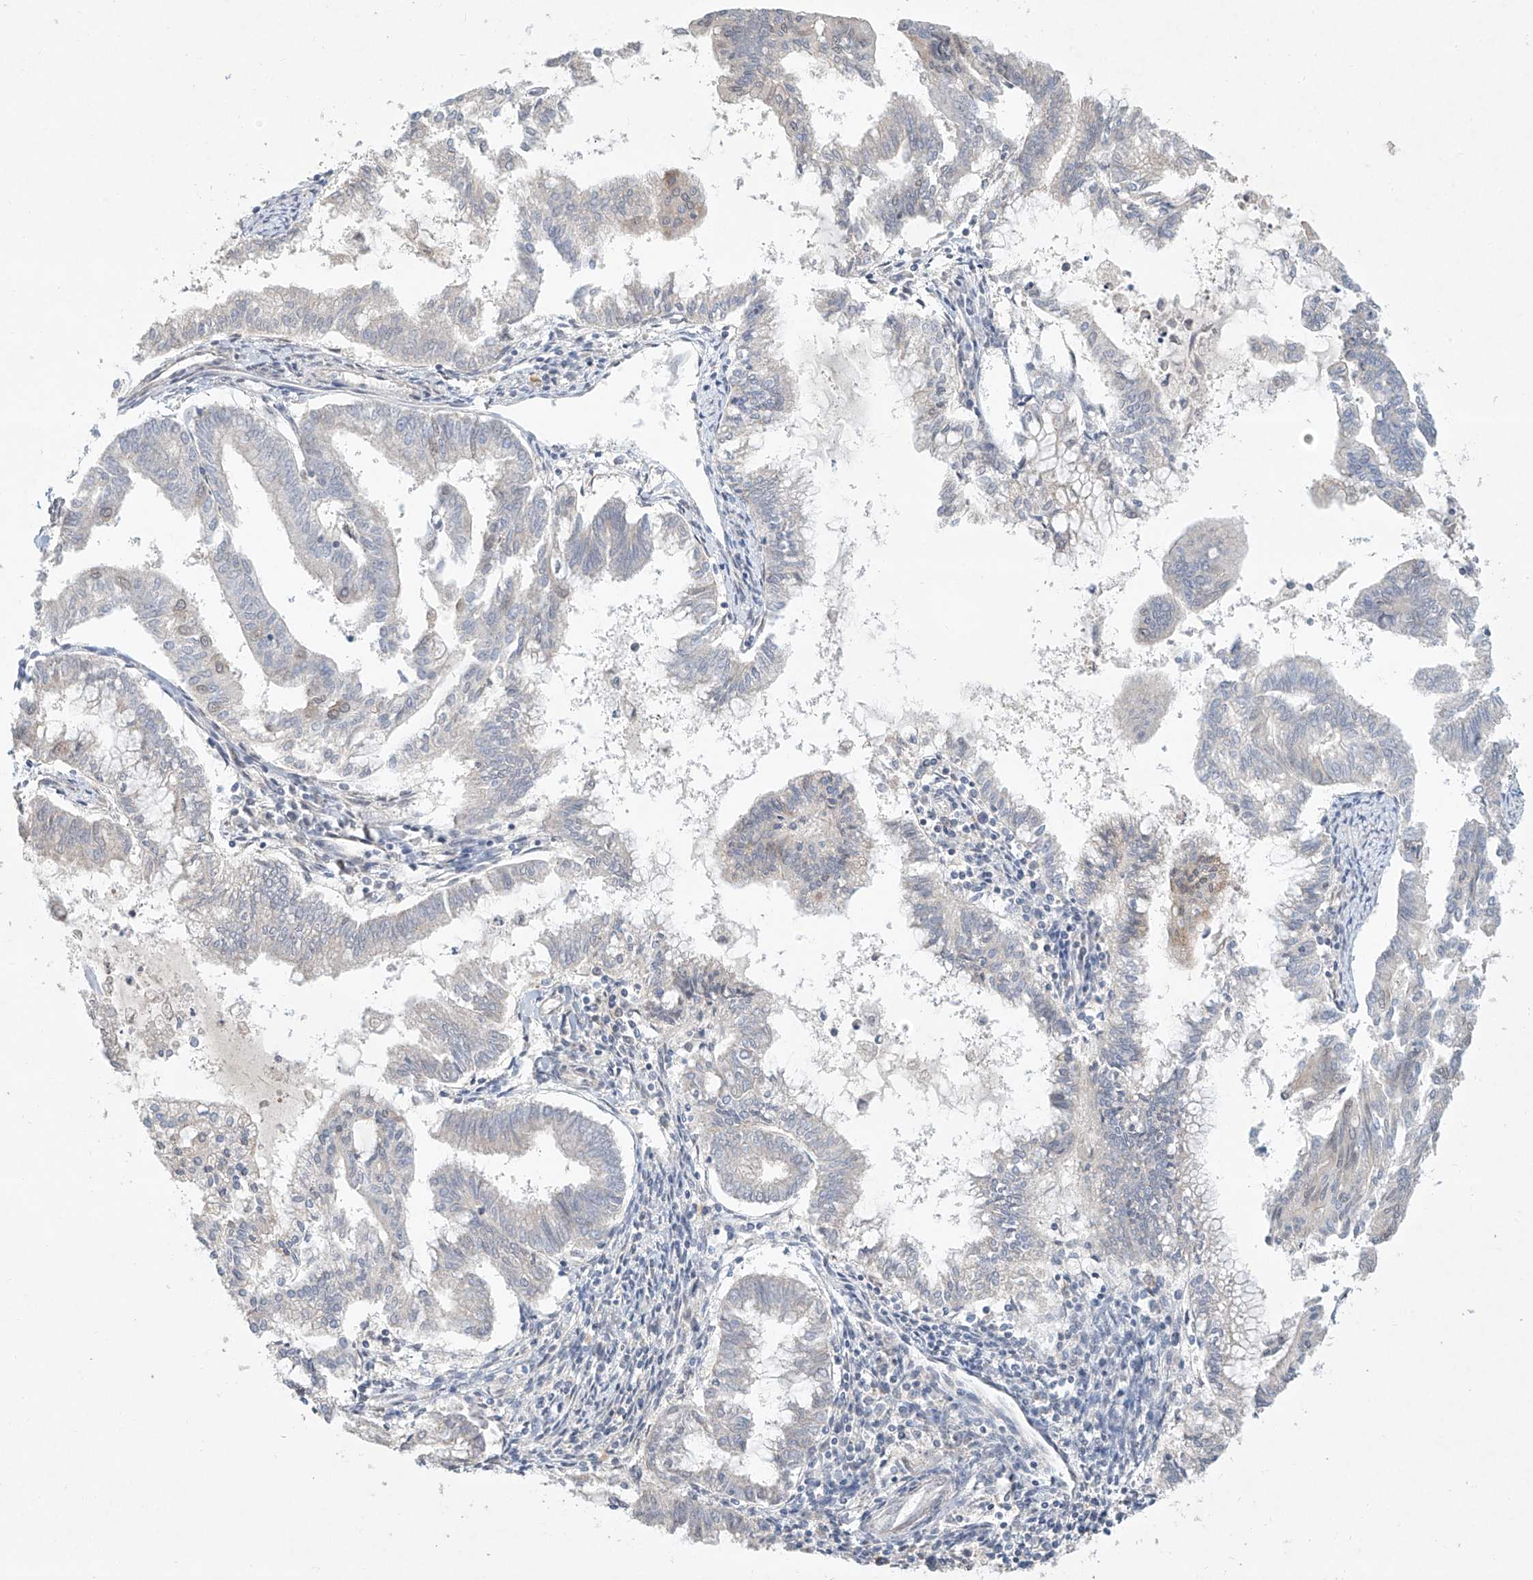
{"staining": {"intensity": "negative", "quantity": "none", "location": "none"}, "tissue": "endometrial cancer", "cell_type": "Tumor cells", "image_type": "cancer", "snomed": [{"axis": "morphology", "description": "Adenocarcinoma, NOS"}, {"axis": "topography", "description": "Endometrium"}], "caption": "This is a histopathology image of IHC staining of adenocarcinoma (endometrial), which shows no expression in tumor cells.", "gene": "TASP1", "patient": {"sex": "female", "age": 79}}